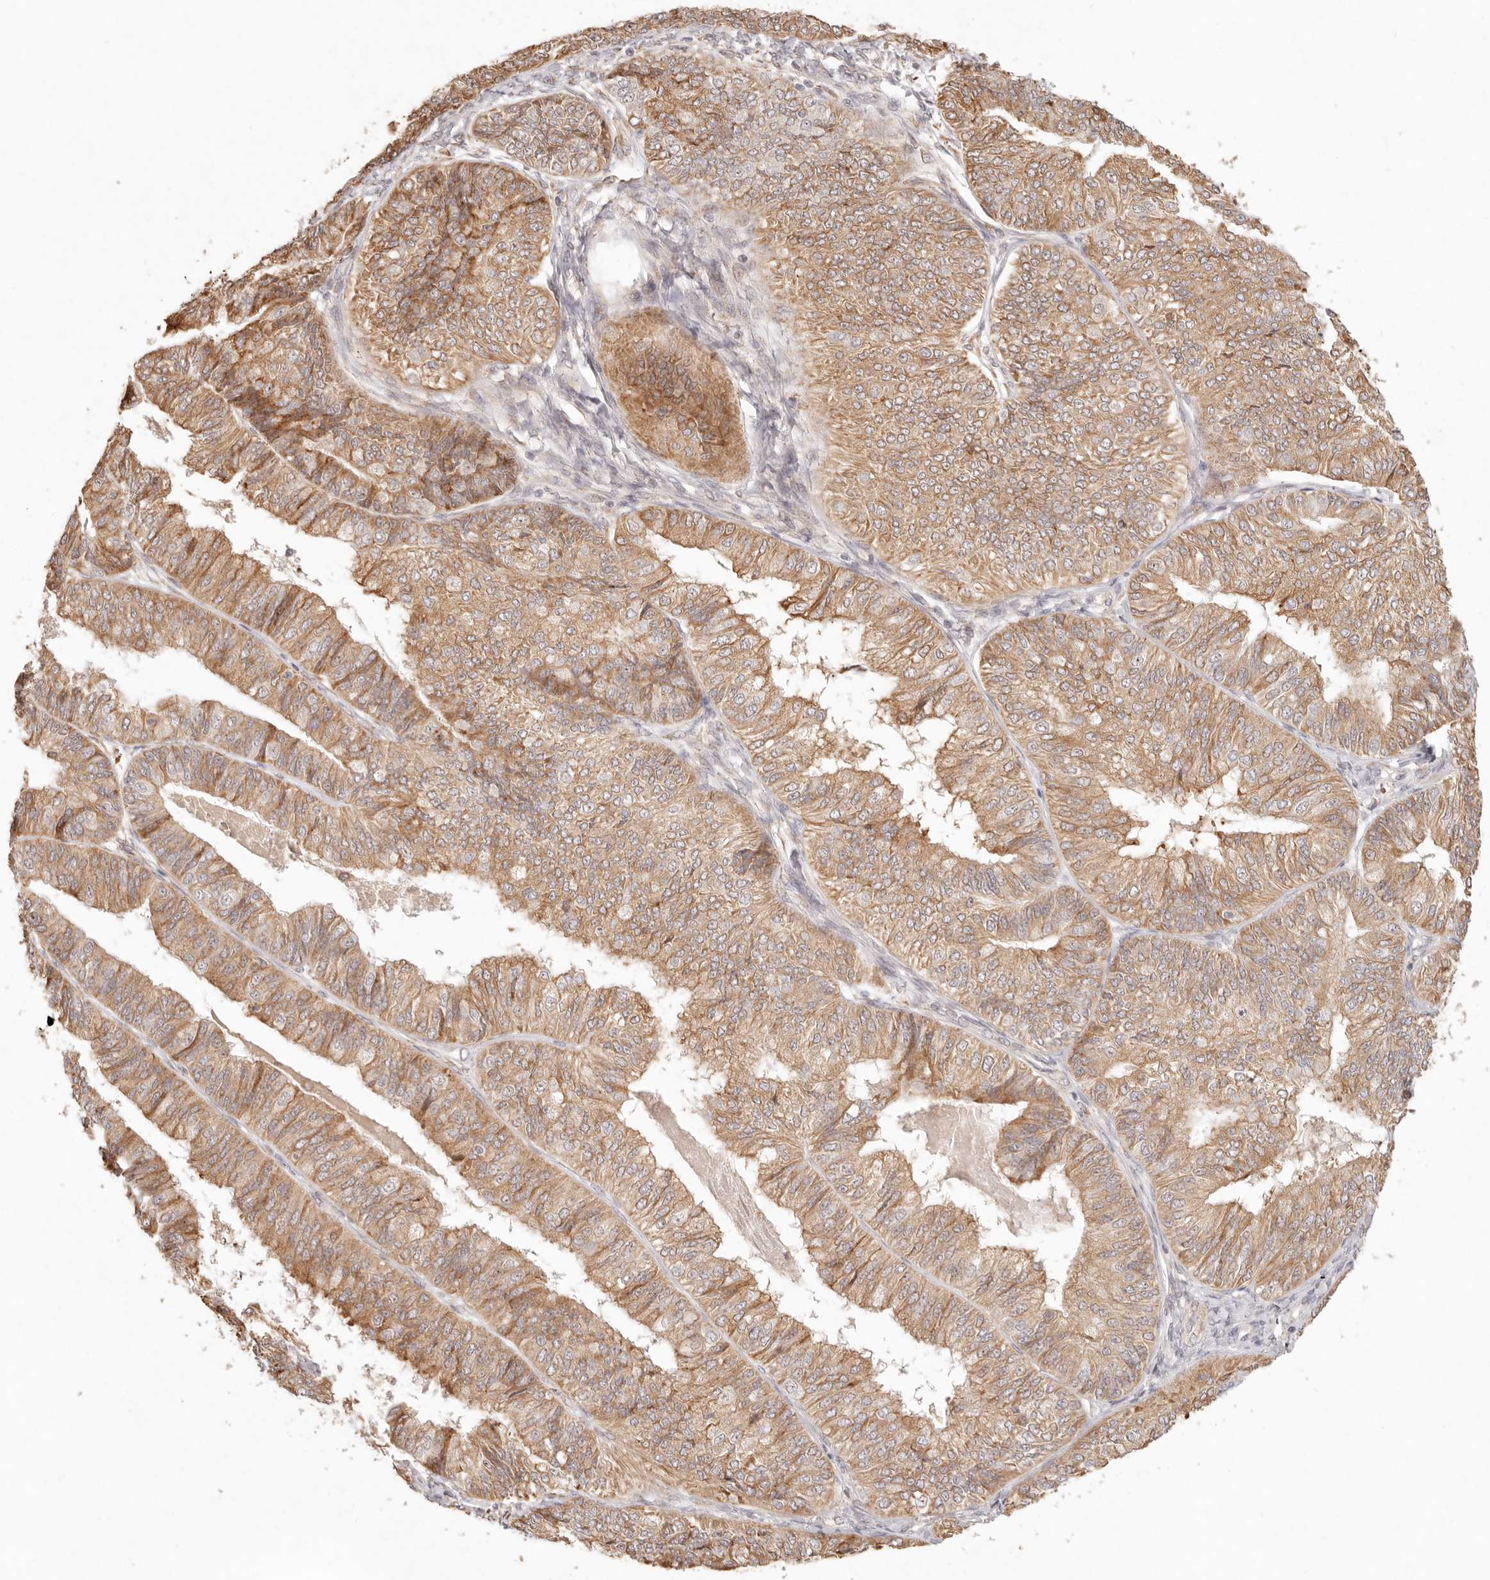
{"staining": {"intensity": "moderate", "quantity": ">75%", "location": "cytoplasmic/membranous"}, "tissue": "endometrial cancer", "cell_type": "Tumor cells", "image_type": "cancer", "snomed": [{"axis": "morphology", "description": "Adenocarcinoma, NOS"}, {"axis": "topography", "description": "Endometrium"}], "caption": "DAB immunohistochemical staining of adenocarcinoma (endometrial) reveals moderate cytoplasmic/membranous protein staining in approximately >75% of tumor cells.", "gene": "C1orf127", "patient": {"sex": "female", "age": 58}}